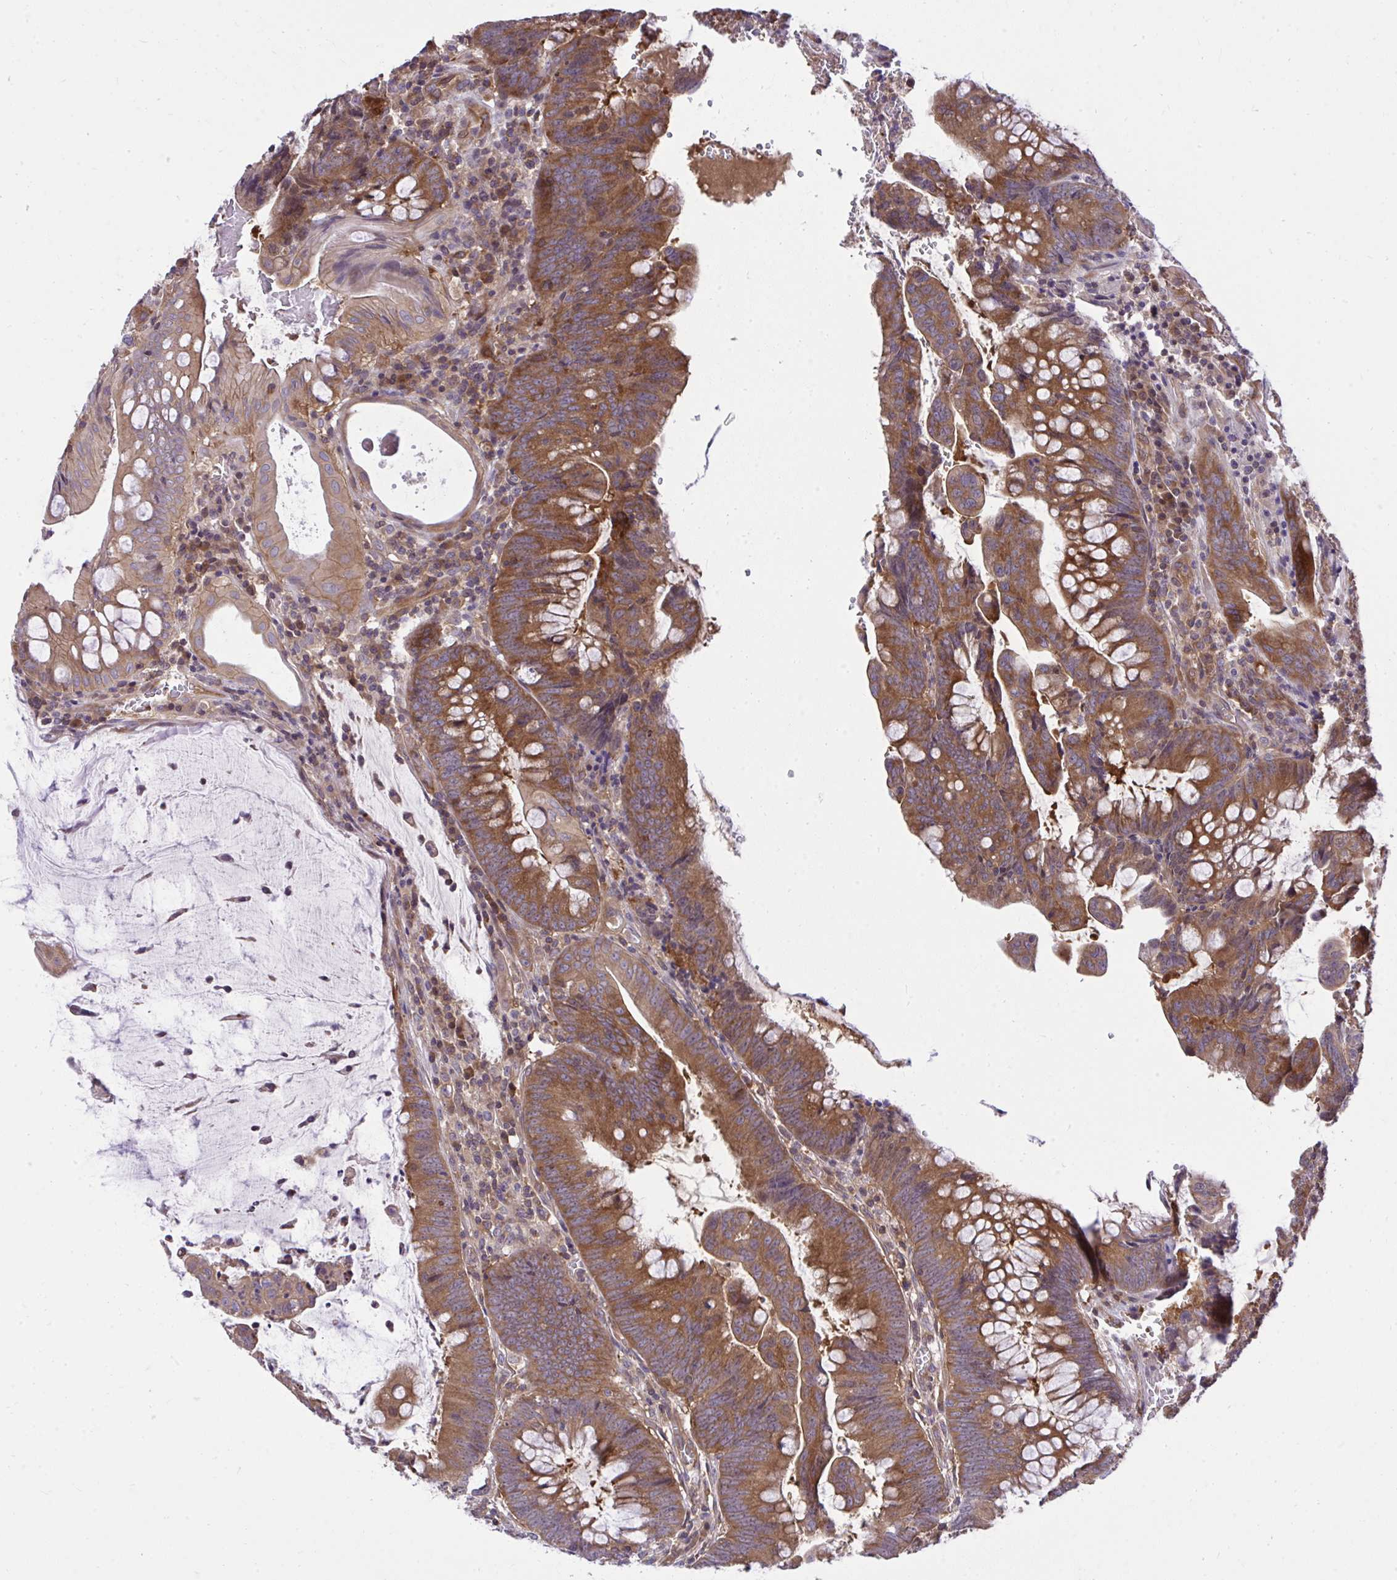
{"staining": {"intensity": "strong", "quantity": ">75%", "location": "cytoplasmic/membranous"}, "tissue": "colorectal cancer", "cell_type": "Tumor cells", "image_type": "cancer", "snomed": [{"axis": "morphology", "description": "Adenocarcinoma, NOS"}, {"axis": "topography", "description": "Colon"}], "caption": "Tumor cells show strong cytoplasmic/membranous expression in approximately >75% of cells in adenocarcinoma (colorectal). Immunohistochemistry stains the protein in brown and the nuclei are stained blue.", "gene": "PPP5C", "patient": {"sex": "male", "age": 62}}